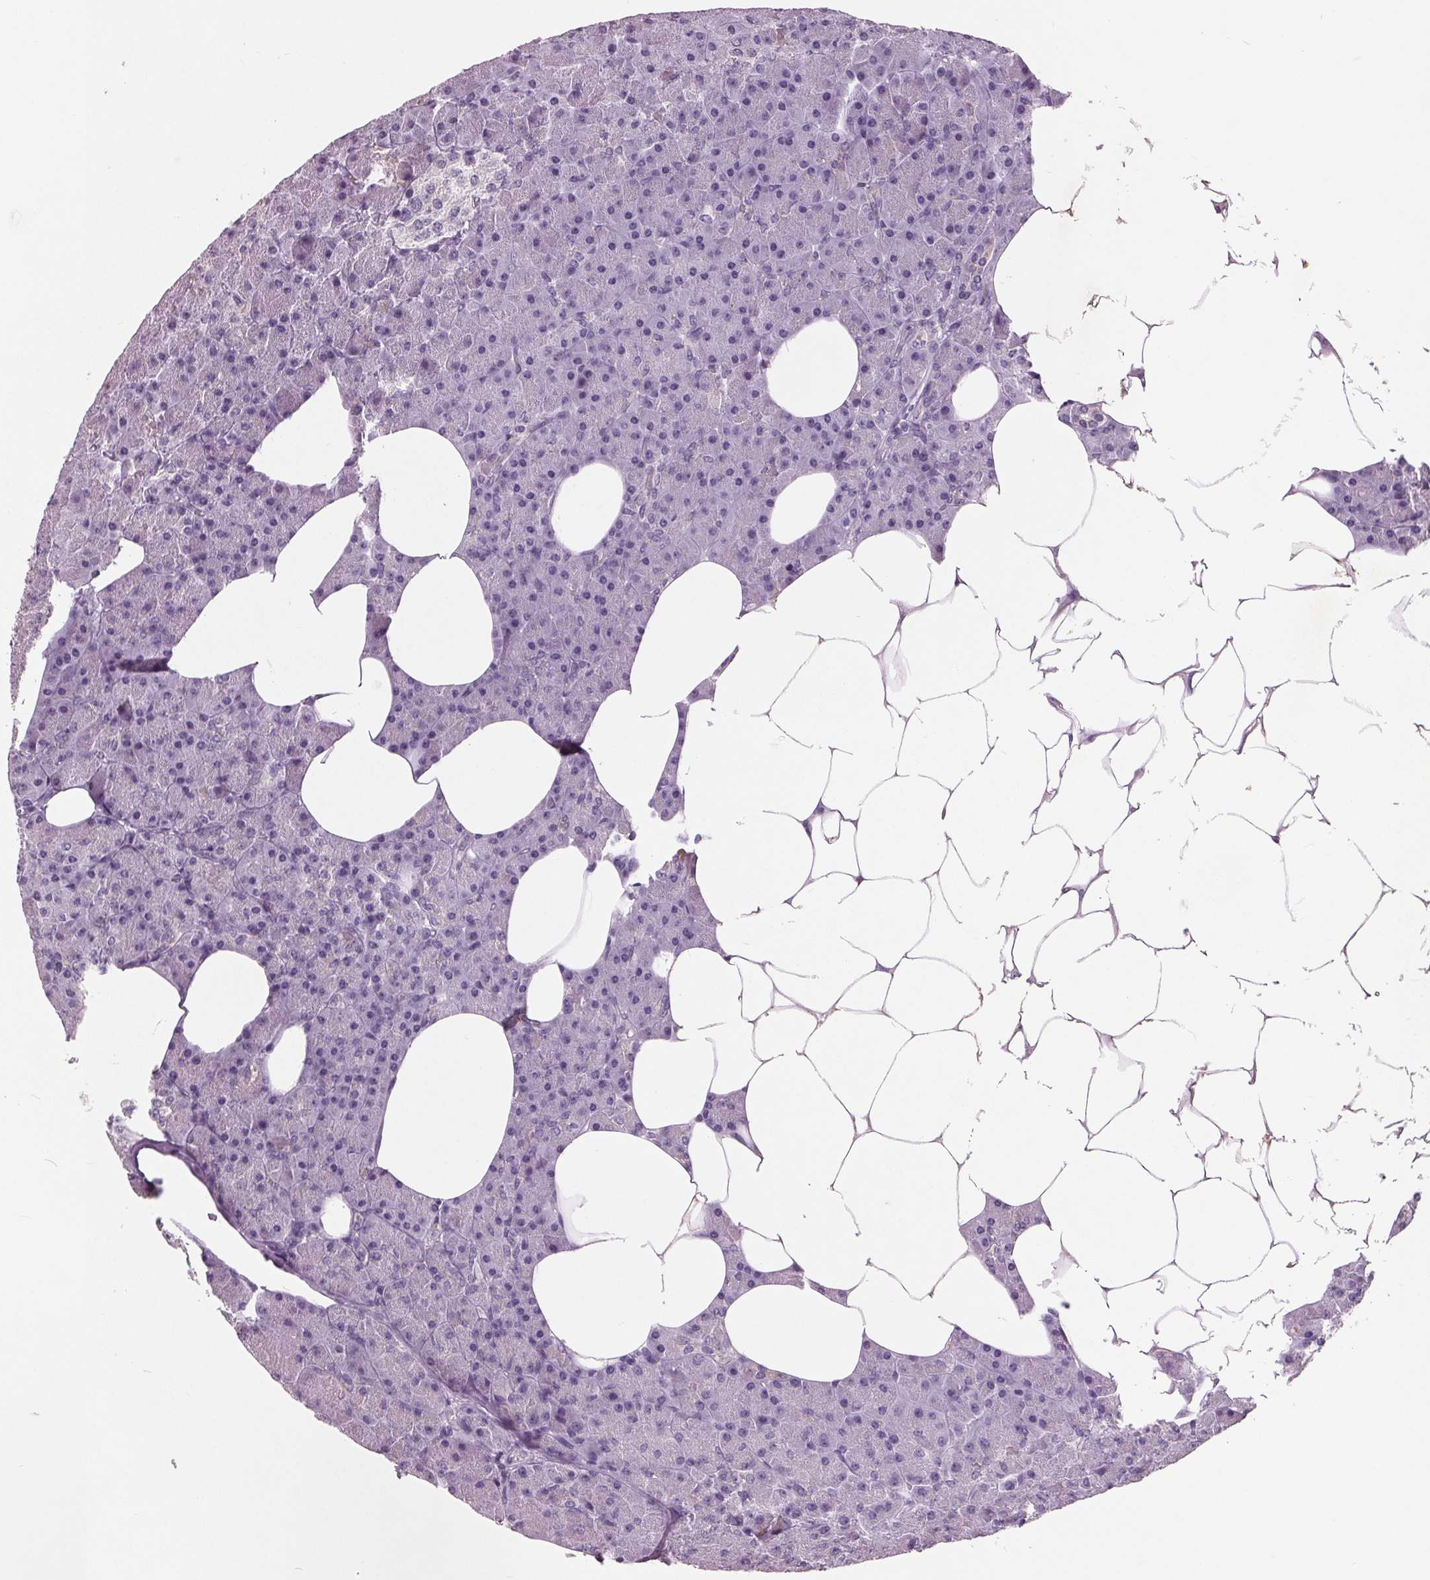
{"staining": {"intensity": "negative", "quantity": "none", "location": "none"}, "tissue": "pancreas", "cell_type": "Exocrine glandular cells", "image_type": "normal", "snomed": [{"axis": "morphology", "description": "Normal tissue, NOS"}, {"axis": "topography", "description": "Pancreas"}], "caption": "A high-resolution micrograph shows immunohistochemistry (IHC) staining of benign pancreas, which exhibits no significant expression in exocrine glandular cells.", "gene": "C6", "patient": {"sex": "female", "age": 45}}